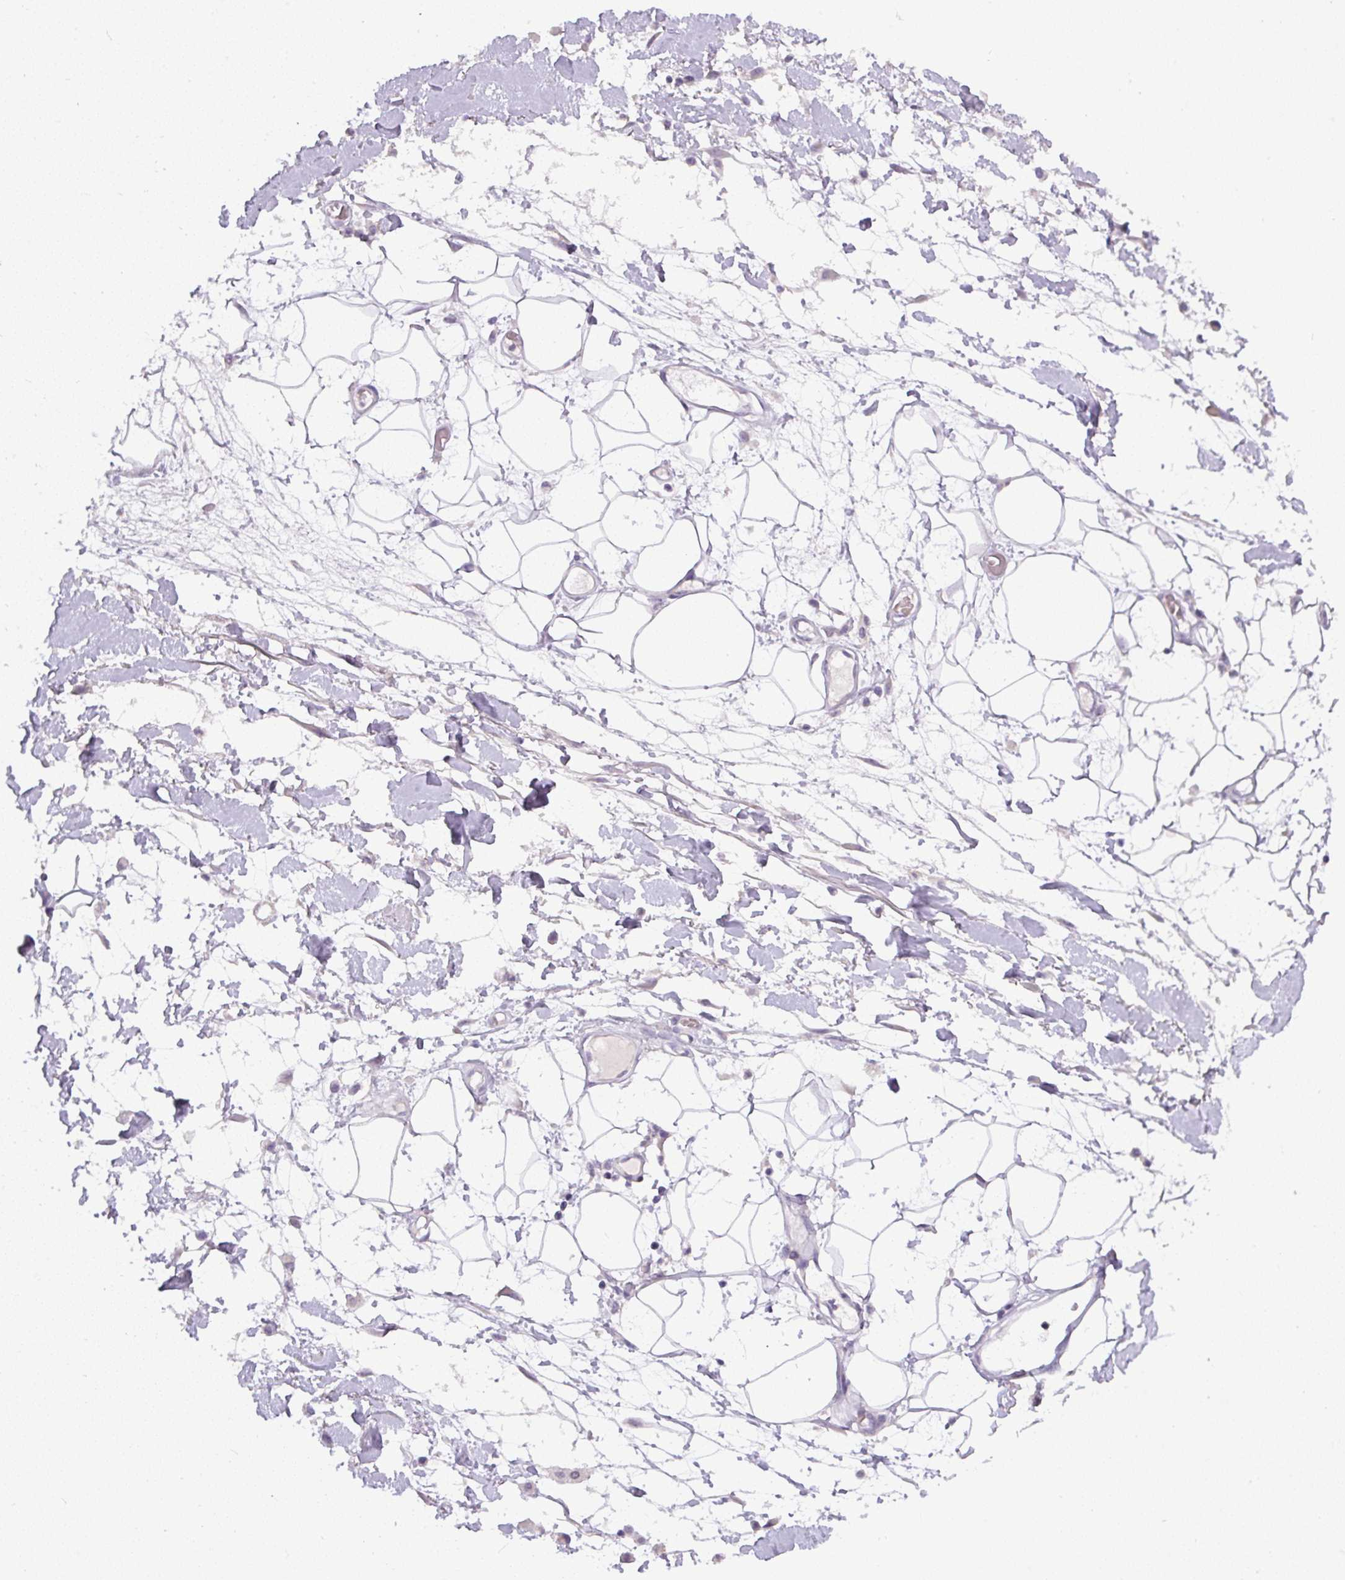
{"staining": {"intensity": "negative", "quantity": "none", "location": "none"}, "tissue": "adipose tissue", "cell_type": "Adipocytes", "image_type": "normal", "snomed": [{"axis": "morphology", "description": "Normal tissue, NOS"}, {"axis": "topography", "description": "Vulva"}, {"axis": "topography", "description": "Peripheral nerve tissue"}], "caption": "This histopathology image is of normal adipose tissue stained with immunohistochemistry to label a protein in brown with the nuclei are counter-stained blue. There is no staining in adipocytes. (IHC, brightfield microscopy, high magnification).", "gene": "FAM117B", "patient": {"sex": "female", "age": 68}}